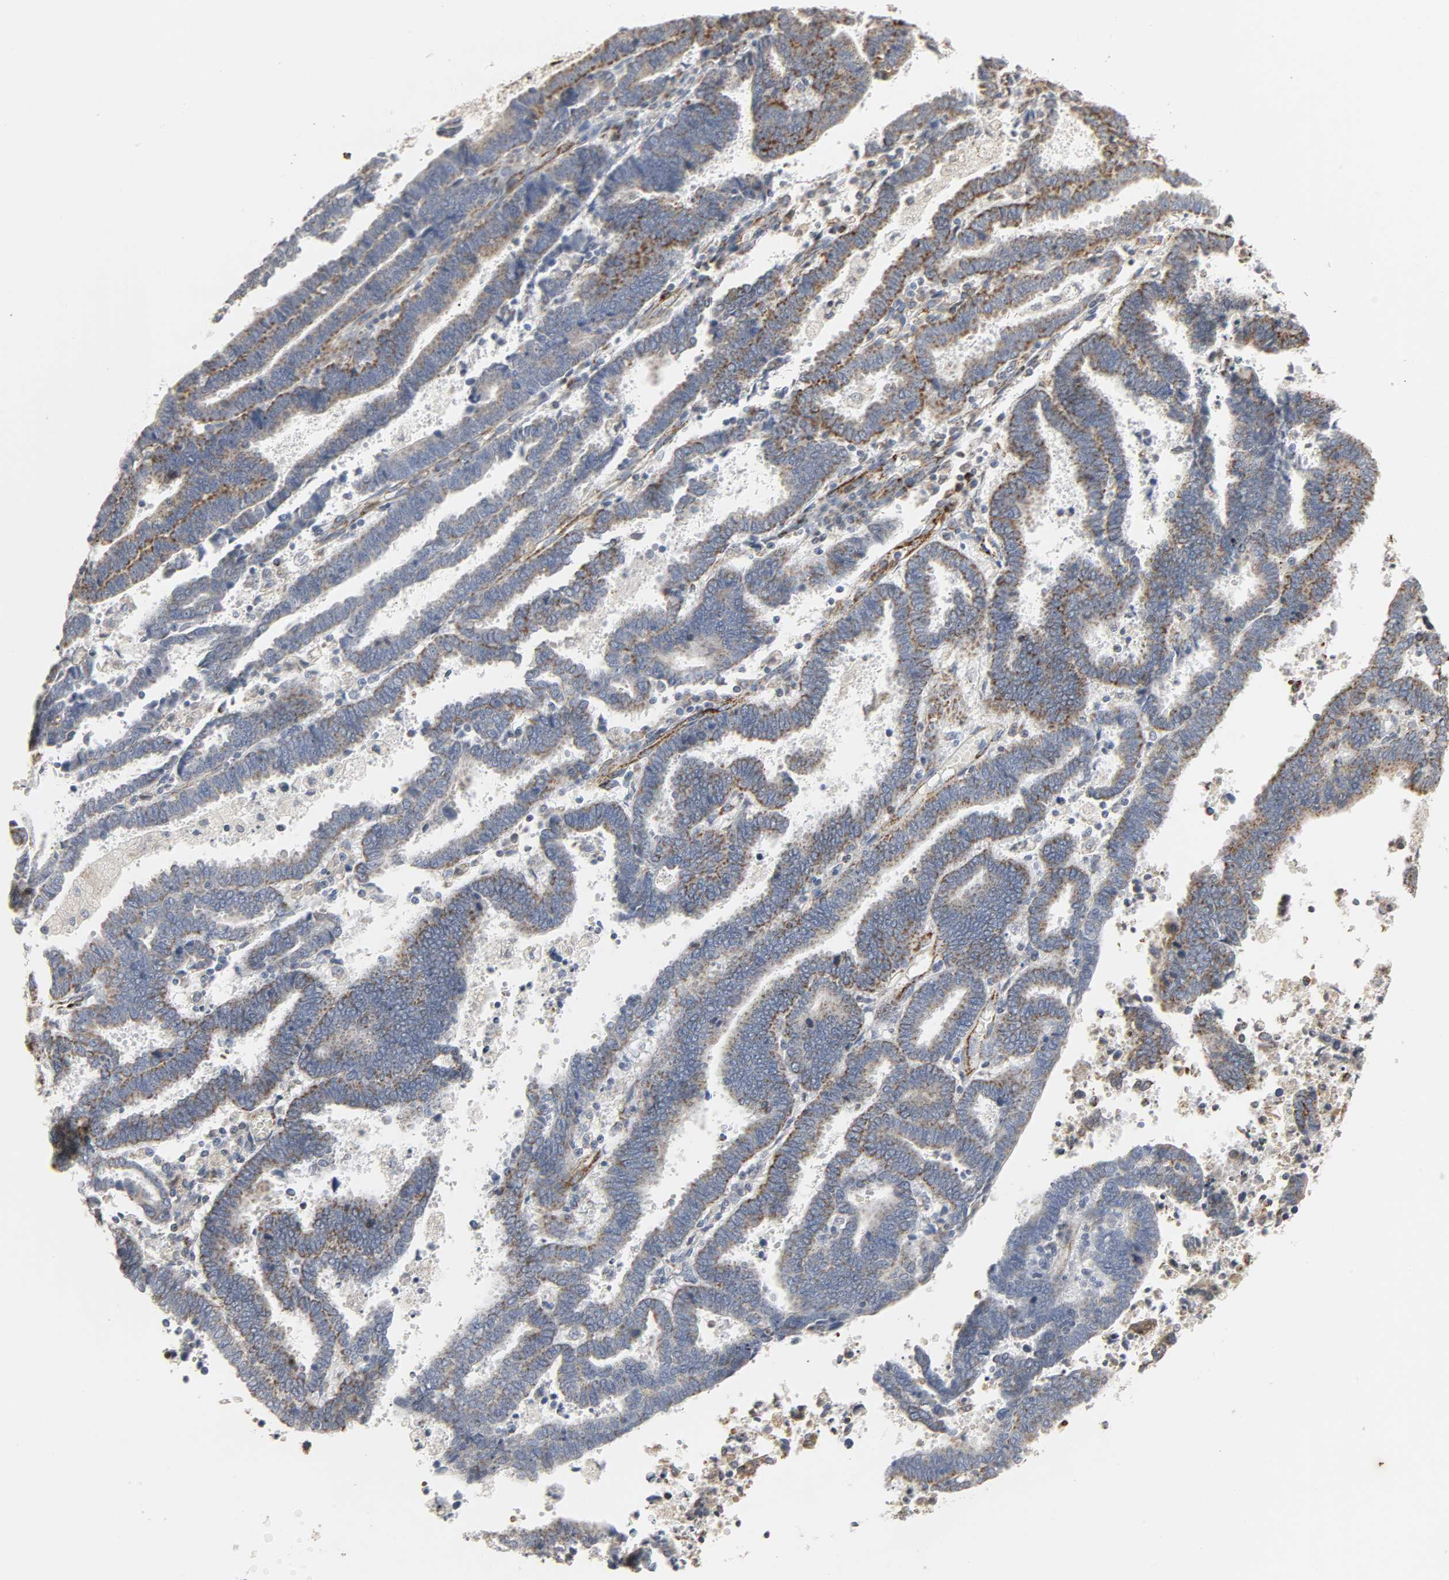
{"staining": {"intensity": "weak", "quantity": "25%-75%", "location": "cytoplasmic/membranous"}, "tissue": "endometrial cancer", "cell_type": "Tumor cells", "image_type": "cancer", "snomed": [{"axis": "morphology", "description": "Adenocarcinoma, NOS"}, {"axis": "topography", "description": "Uterus"}], "caption": "A brown stain labels weak cytoplasmic/membranous positivity of a protein in human endometrial adenocarcinoma tumor cells.", "gene": "ACAT1", "patient": {"sex": "female", "age": 83}}